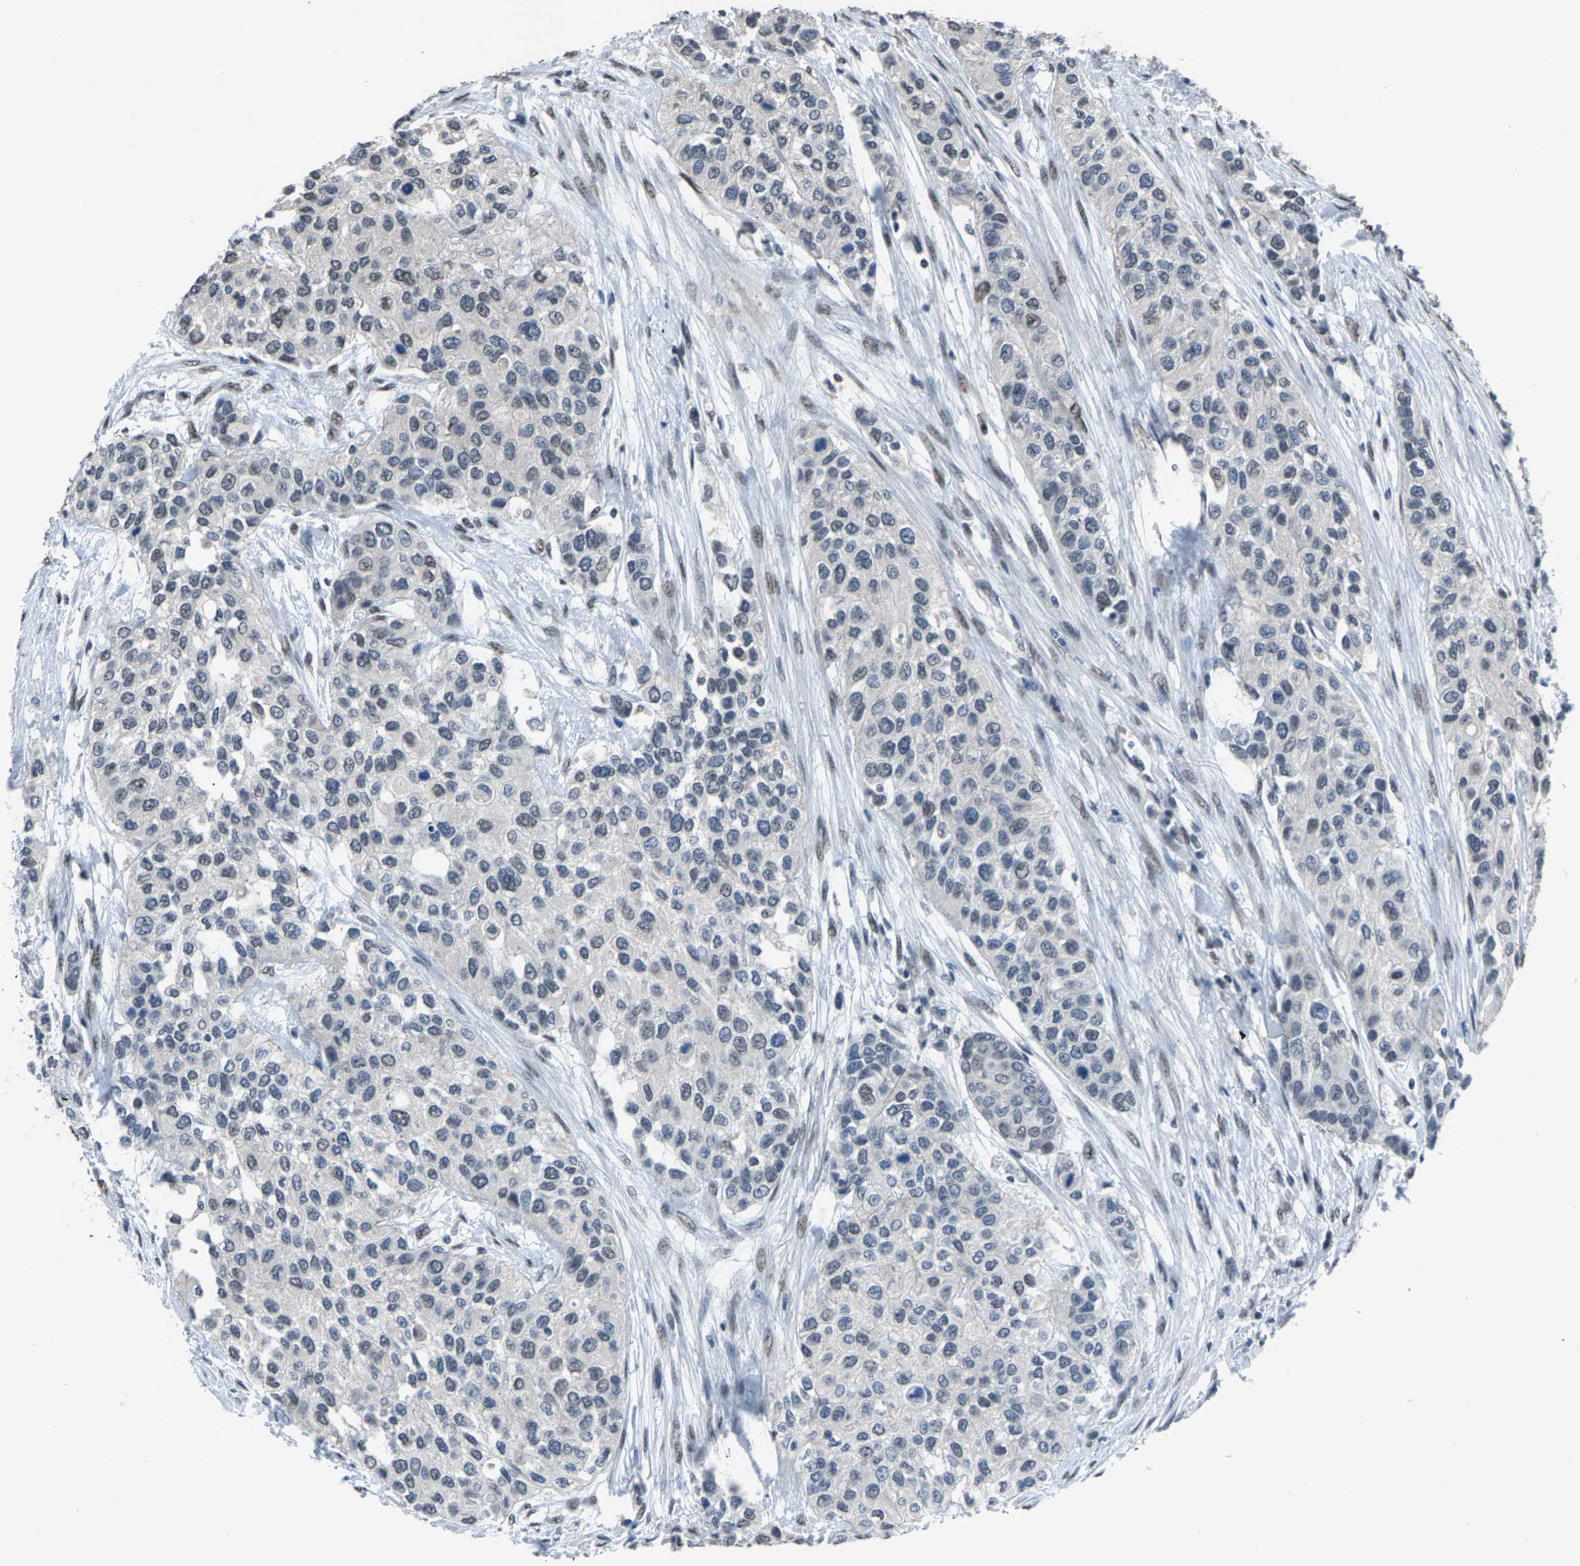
{"staining": {"intensity": "negative", "quantity": "none", "location": "none"}, "tissue": "urothelial cancer", "cell_type": "Tumor cells", "image_type": "cancer", "snomed": [{"axis": "morphology", "description": "Urothelial carcinoma, High grade"}, {"axis": "topography", "description": "Urinary bladder"}], "caption": "Histopathology image shows no significant protein expression in tumor cells of urothelial carcinoma (high-grade). (DAB (3,3'-diaminobenzidine) immunohistochemistry visualized using brightfield microscopy, high magnification).", "gene": "ZNF276", "patient": {"sex": "female", "age": 56}}